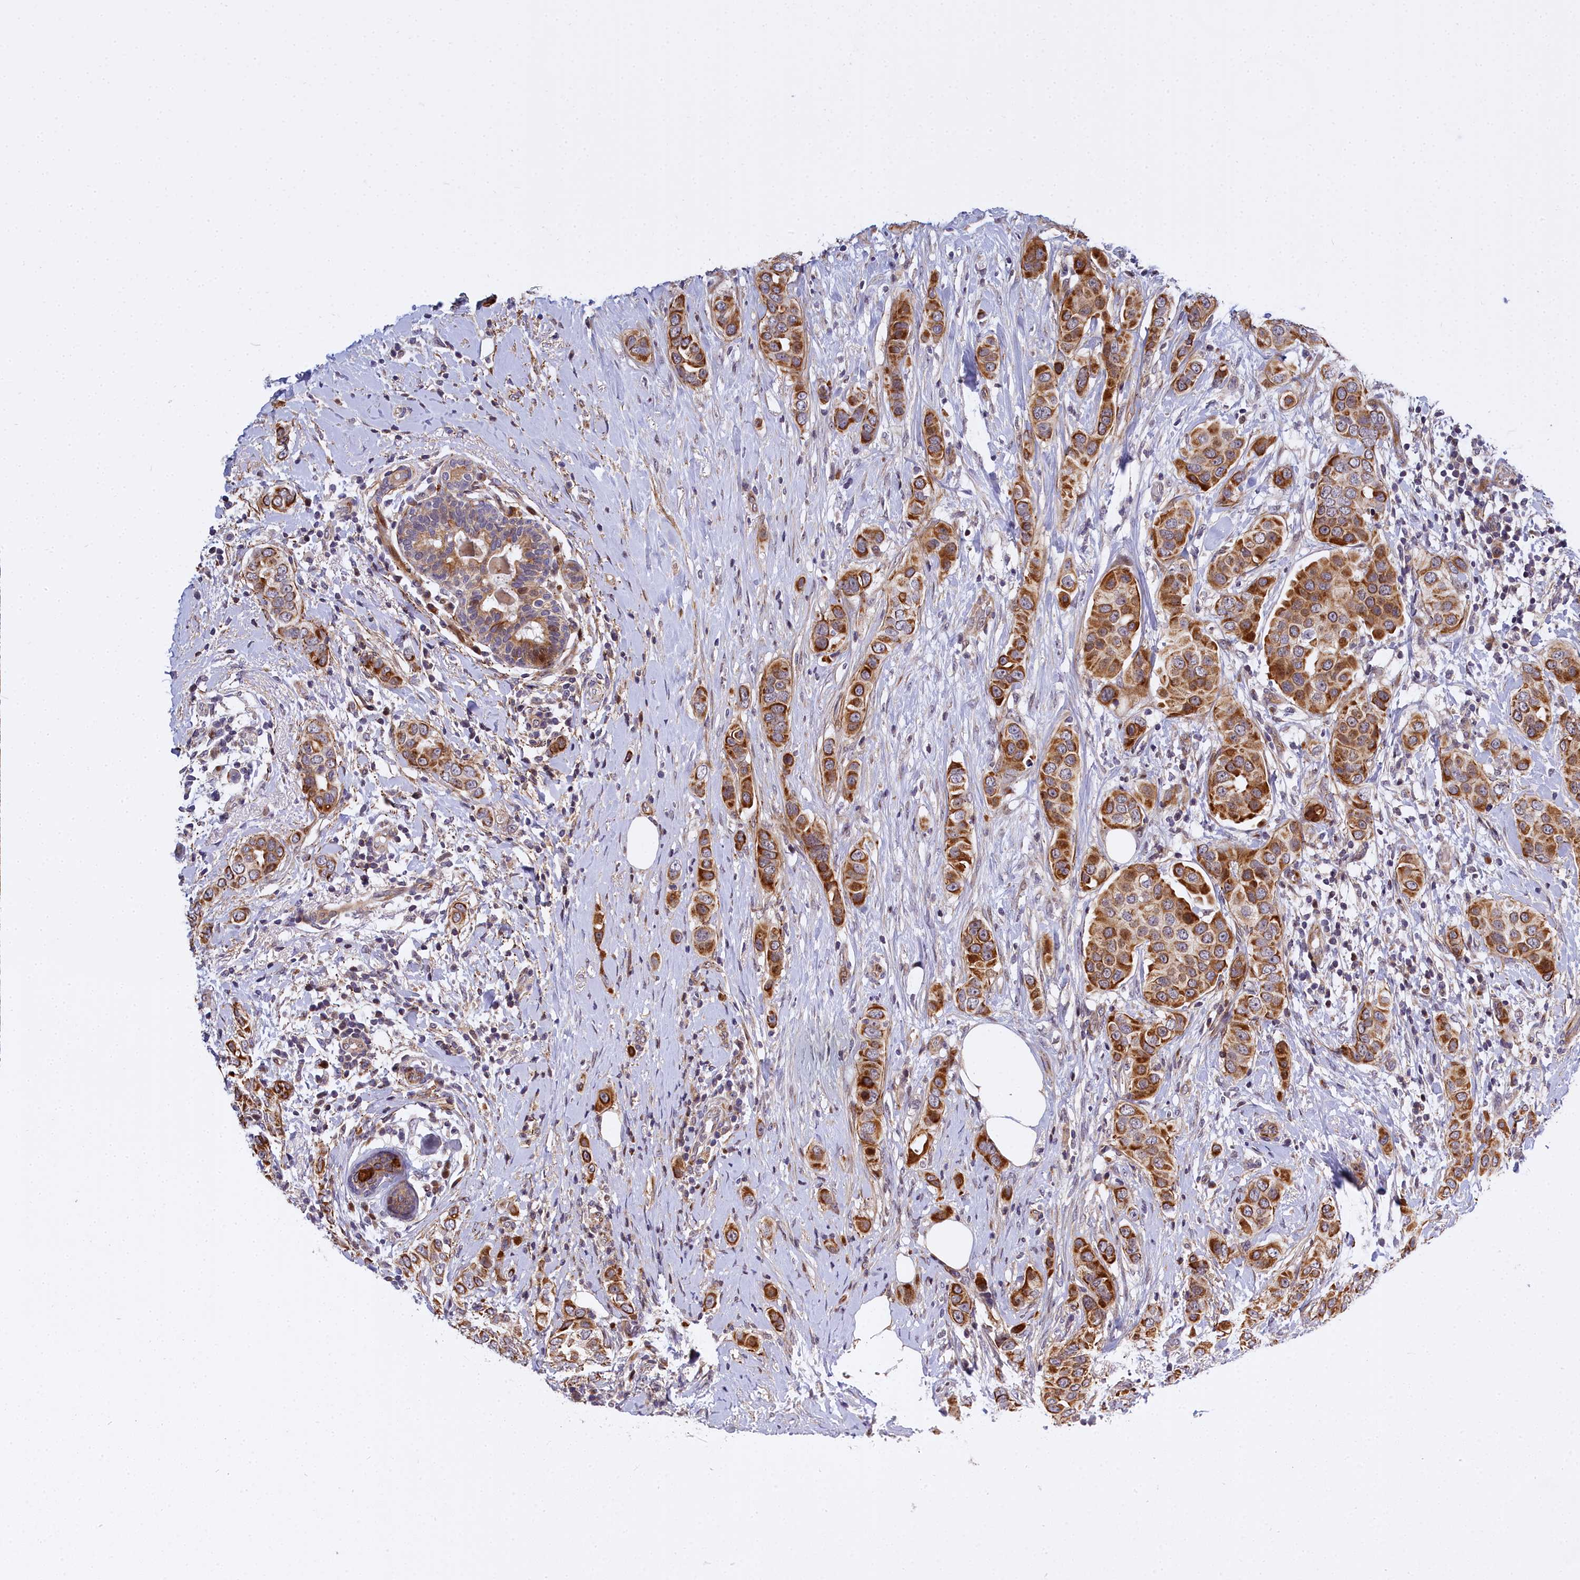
{"staining": {"intensity": "strong", "quantity": ">75%", "location": "cytoplasmic/membranous"}, "tissue": "breast cancer", "cell_type": "Tumor cells", "image_type": "cancer", "snomed": [{"axis": "morphology", "description": "Lobular carcinoma"}, {"axis": "topography", "description": "Breast"}], "caption": "IHC histopathology image of neoplastic tissue: breast lobular carcinoma stained using immunohistochemistry (IHC) reveals high levels of strong protein expression localized specifically in the cytoplasmic/membranous of tumor cells, appearing as a cytoplasmic/membranous brown color.", "gene": "MRPS11", "patient": {"sex": "female", "age": 51}}